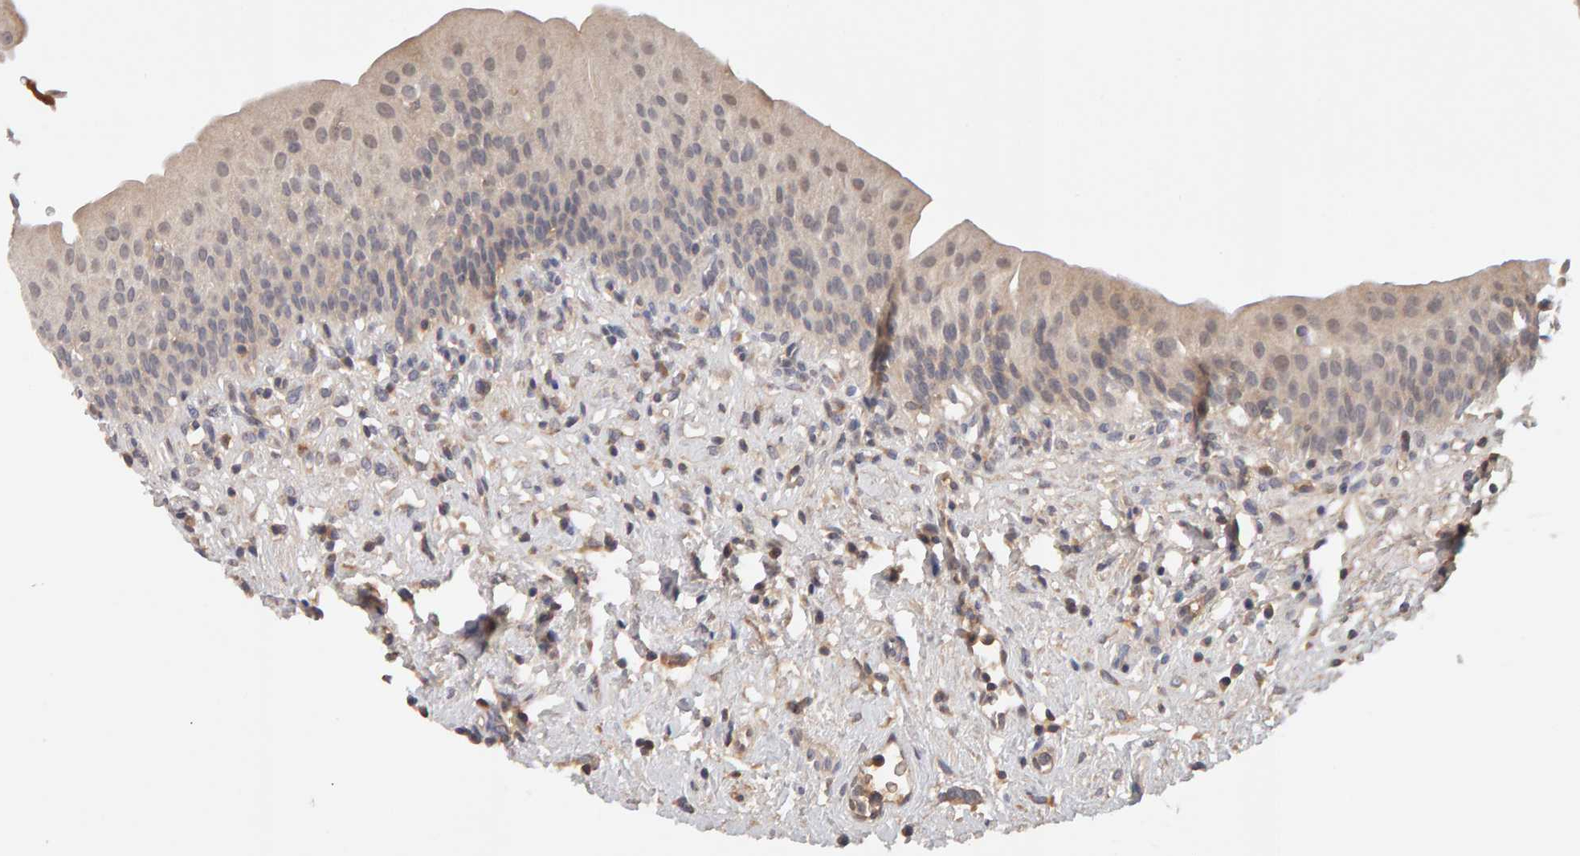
{"staining": {"intensity": "weak", "quantity": "25%-75%", "location": "cytoplasmic/membranous"}, "tissue": "urothelial cancer", "cell_type": "Tumor cells", "image_type": "cancer", "snomed": [{"axis": "morphology", "description": "Normal tissue, NOS"}, {"axis": "morphology", "description": "Urothelial carcinoma, Low grade"}, {"axis": "topography", "description": "Smooth muscle"}, {"axis": "topography", "description": "Urinary bladder"}], "caption": "Immunohistochemical staining of urothelial carcinoma (low-grade) demonstrates weak cytoplasmic/membranous protein positivity in about 25%-75% of tumor cells.", "gene": "NUDCD1", "patient": {"sex": "male", "age": 60}}